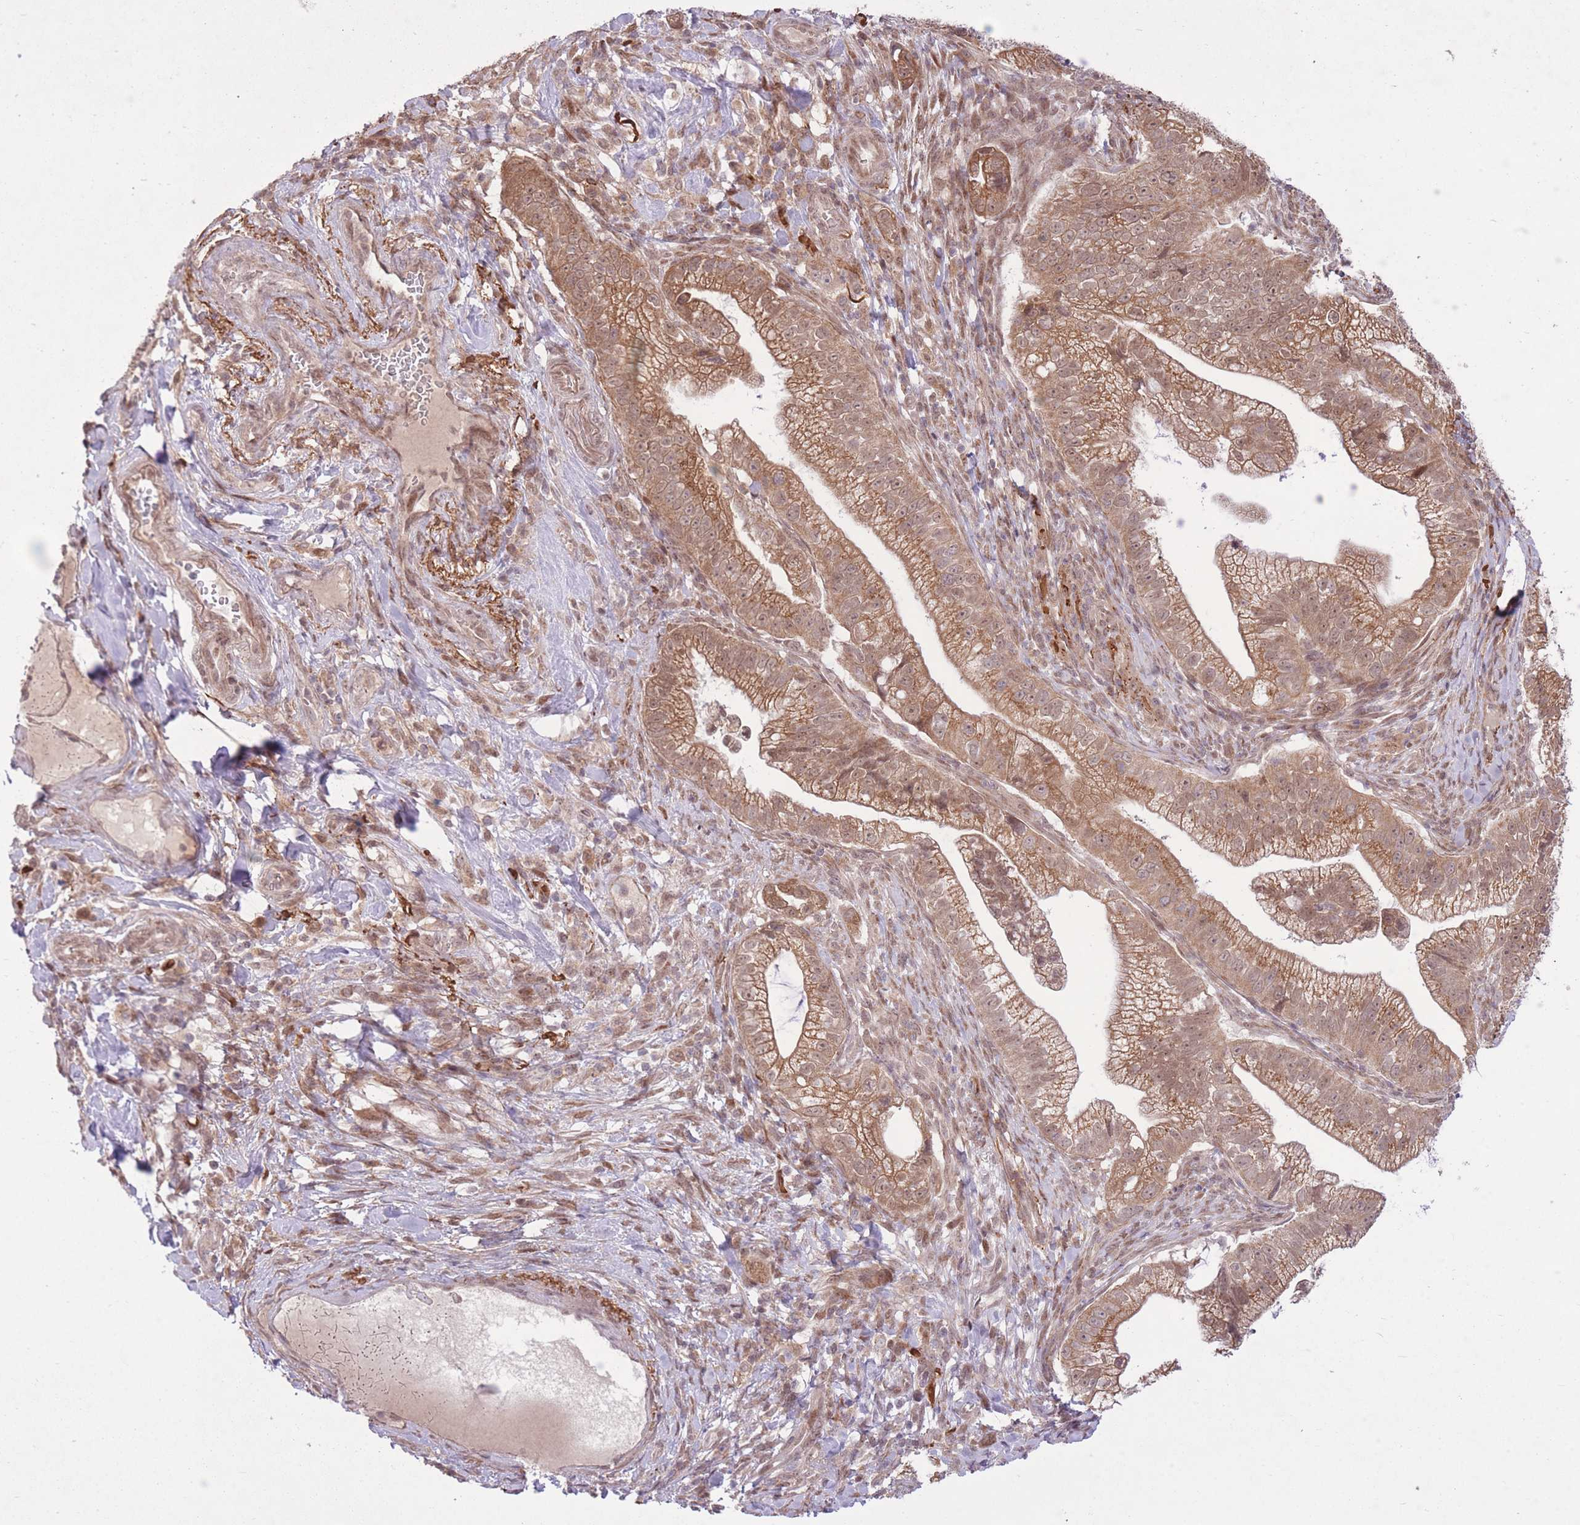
{"staining": {"intensity": "moderate", "quantity": ">75%", "location": "cytoplasmic/membranous,nuclear"}, "tissue": "pancreatic cancer", "cell_type": "Tumor cells", "image_type": "cancer", "snomed": [{"axis": "morphology", "description": "Adenocarcinoma, NOS"}, {"axis": "topography", "description": "Pancreas"}], "caption": "Protein staining of adenocarcinoma (pancreatic) tissue exhibits moderate cytoplasmic/membranous and nuclear expression in approximately >75% of tumor cells.", "gene": "ZNF391", "patient": {"sex": "male", "age": 70}}